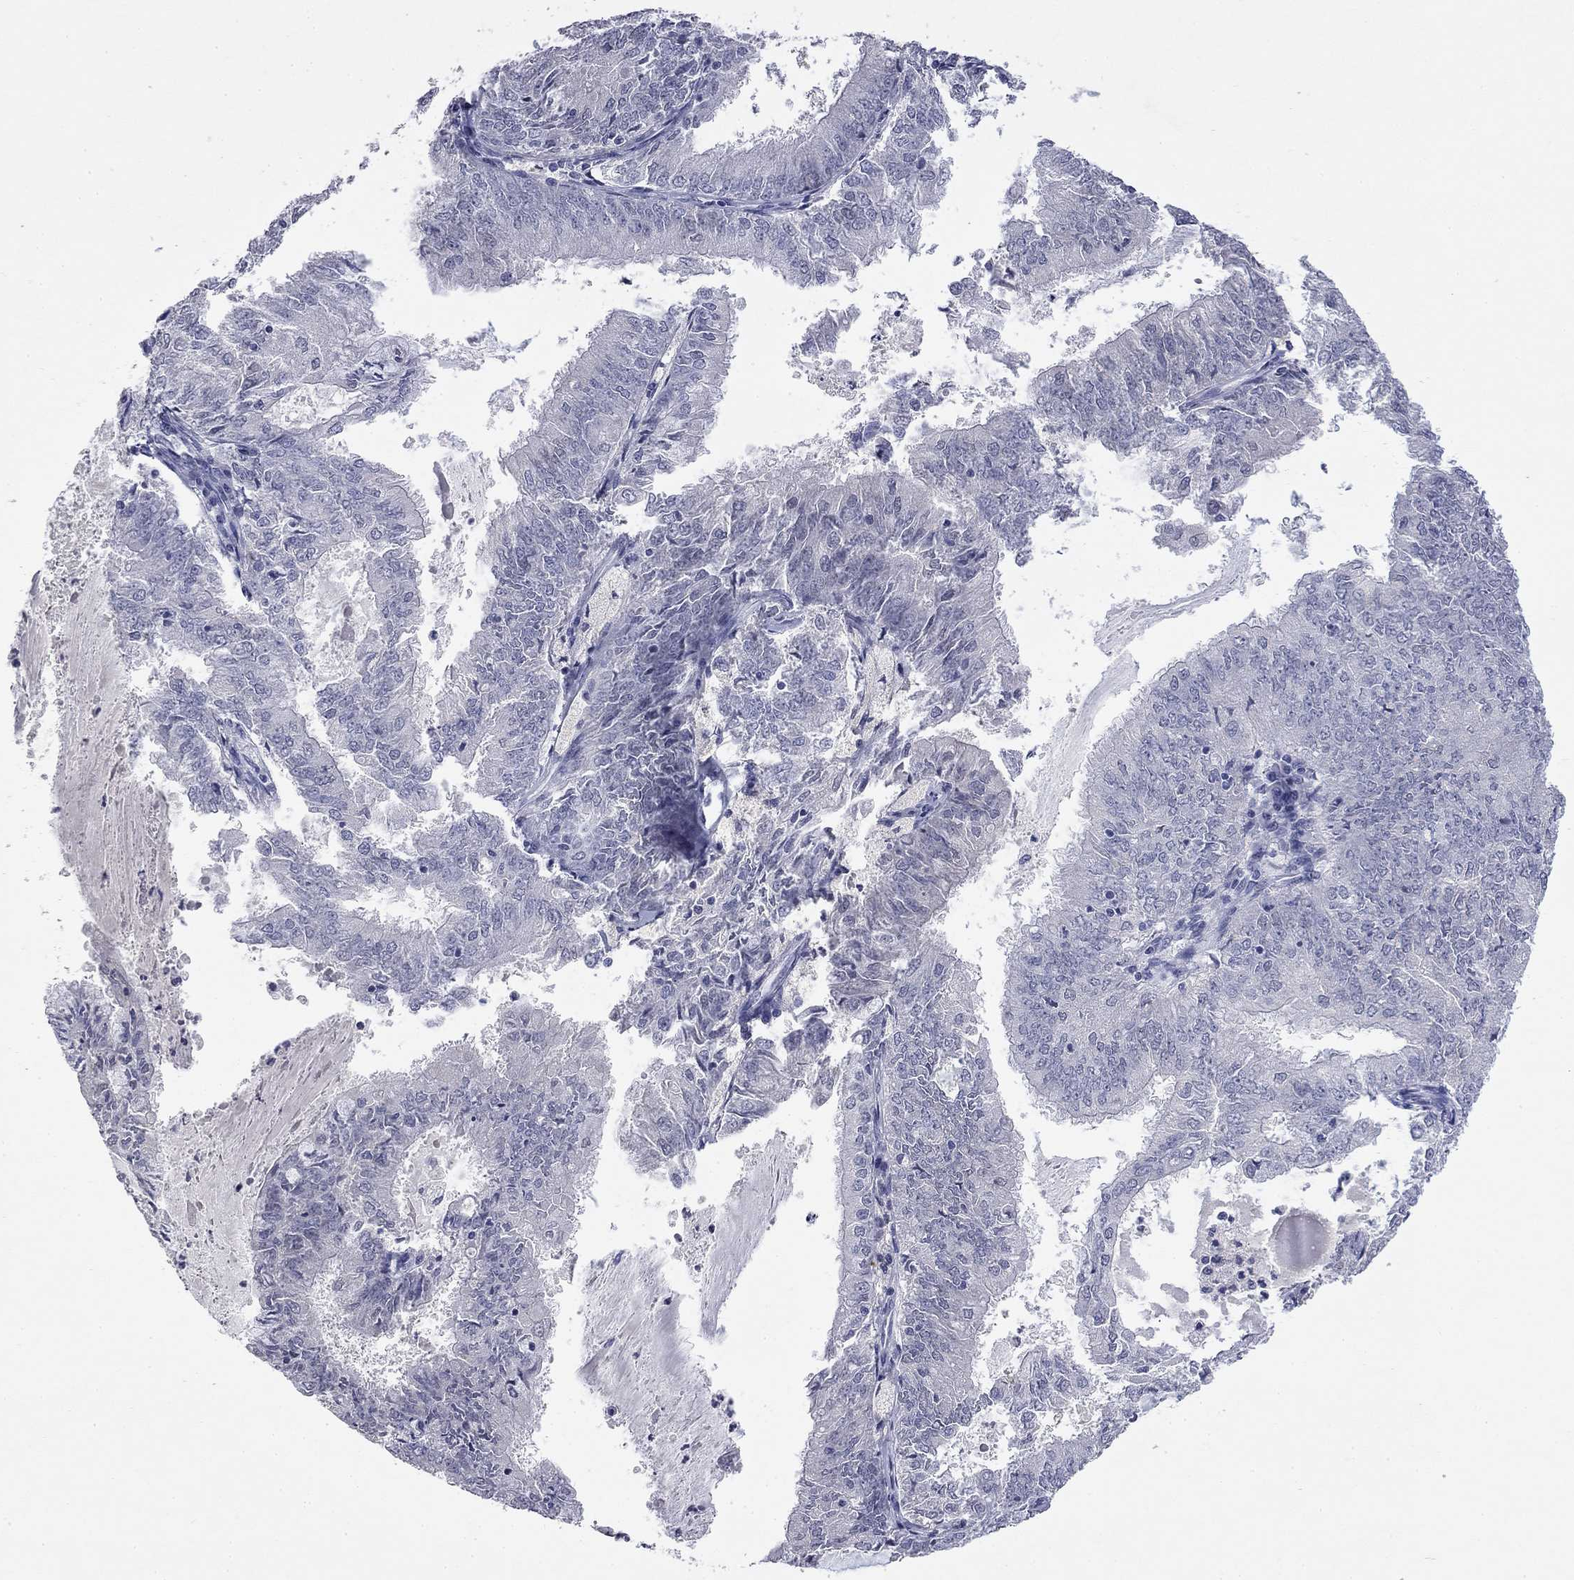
{"staining": {"intensity": "negative", "quantity": "none", "location": "none"}, "tissue": "endometrial cancer", "cell_type": "Tumor cells", "image_type": "cancer", "snomed": [{"axis": "morphology", "description": "Adenocarcinoma, NOS"}, {"axis": "topography", "description": "Endometrium"}], "caption": "Tumor cells are negative for brown protein staining in endometrial cancer.", "gene": "SLC51A", "patient": {"sex": "female", "age": 57}}